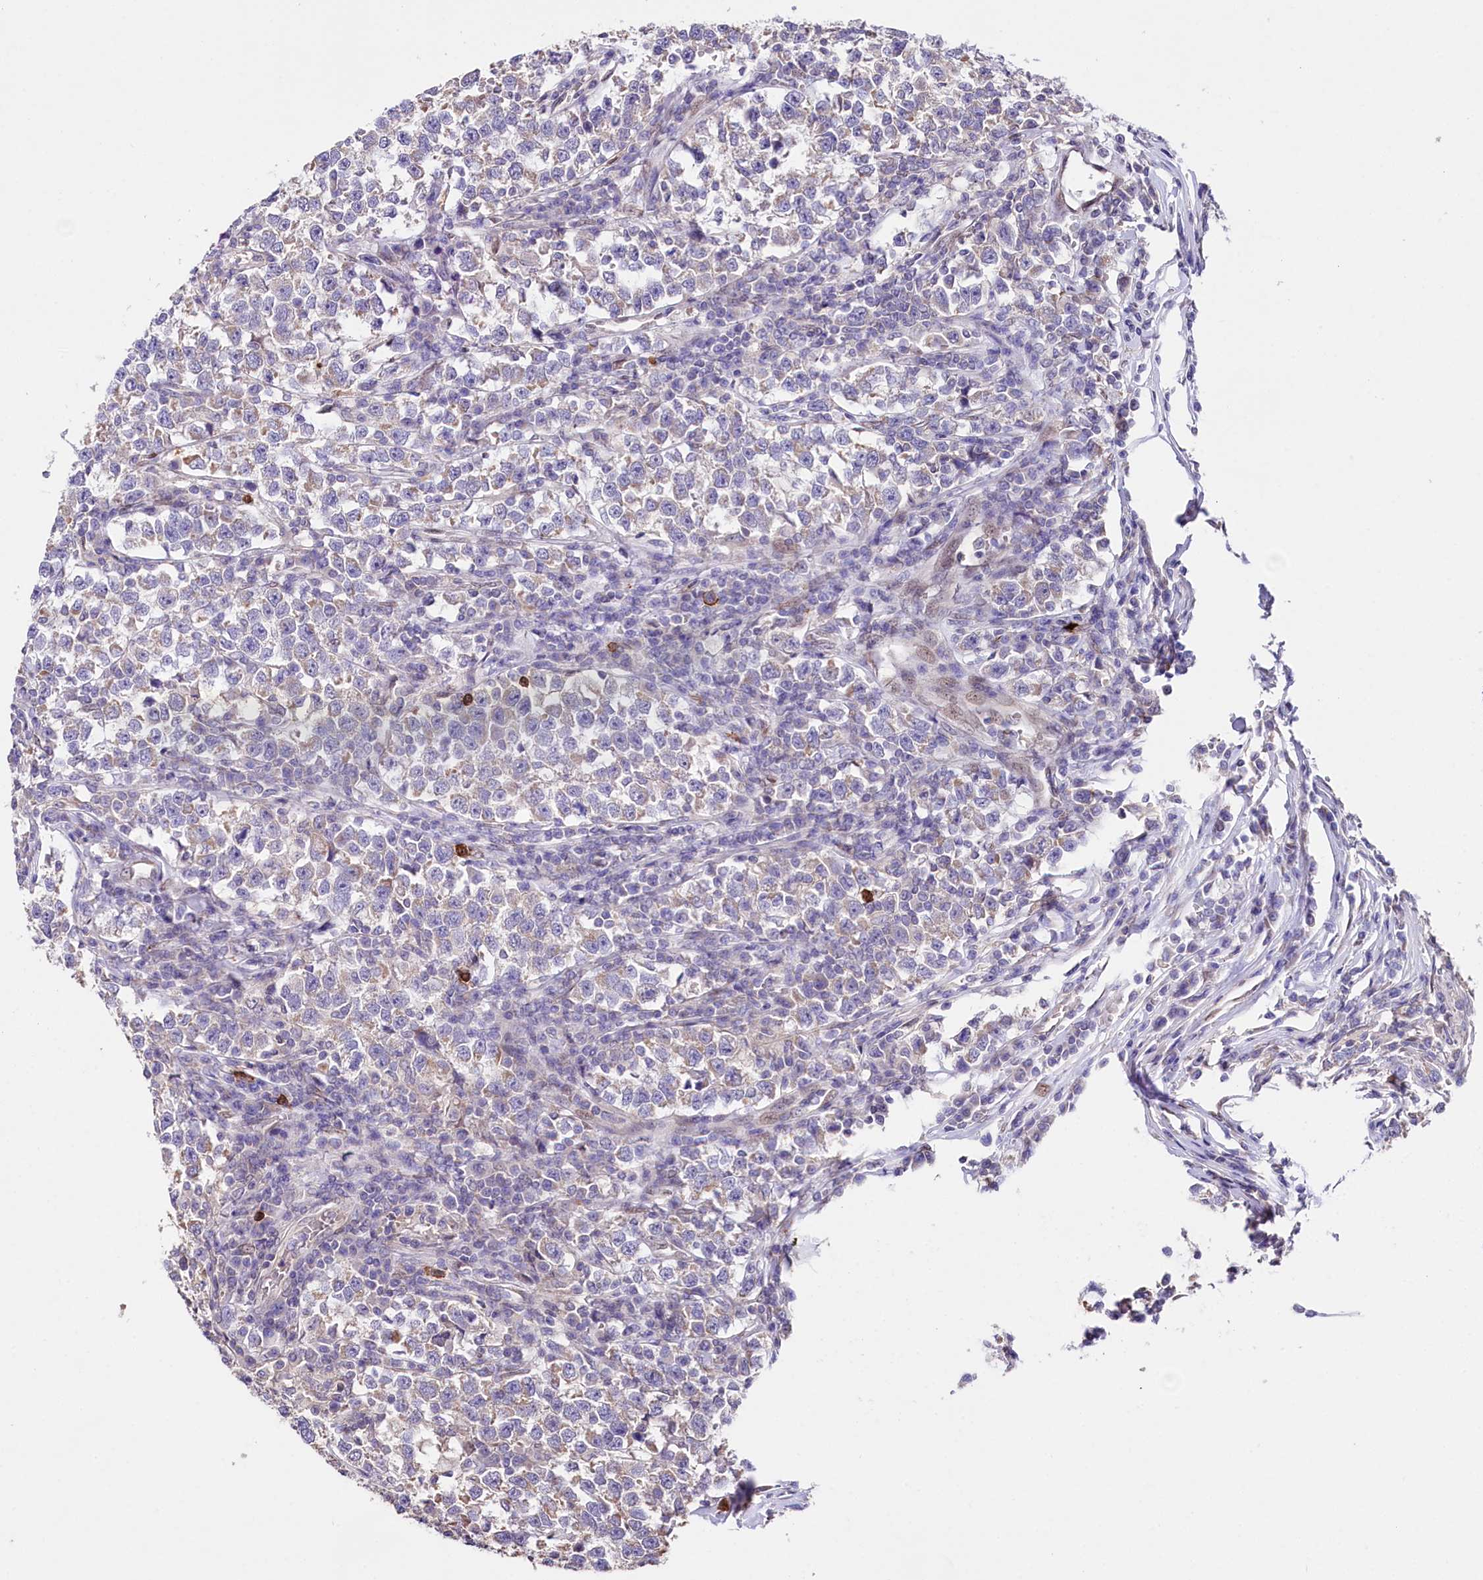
{"staining": {"intensity": "weak", "quantity": "<25%", "location": "cytoplasmic/membranous"}, "tissue": "testis cancer", "cell_type": "Tumor cells", "image_type": "cancer", "snomed": [{"axis": "morphology", "description": "Normal tissue, NOS"}, {"axis": "morphology", "description": "Seminoma, NOS"}, {"axis": "topography", "description": "Testis"}], "caption": "The histopathology image shows no staining of tumor cells in testis cancer (seminoma).", "gene": "ZNF226", "patient": {"sex": "male", "age": 43}}